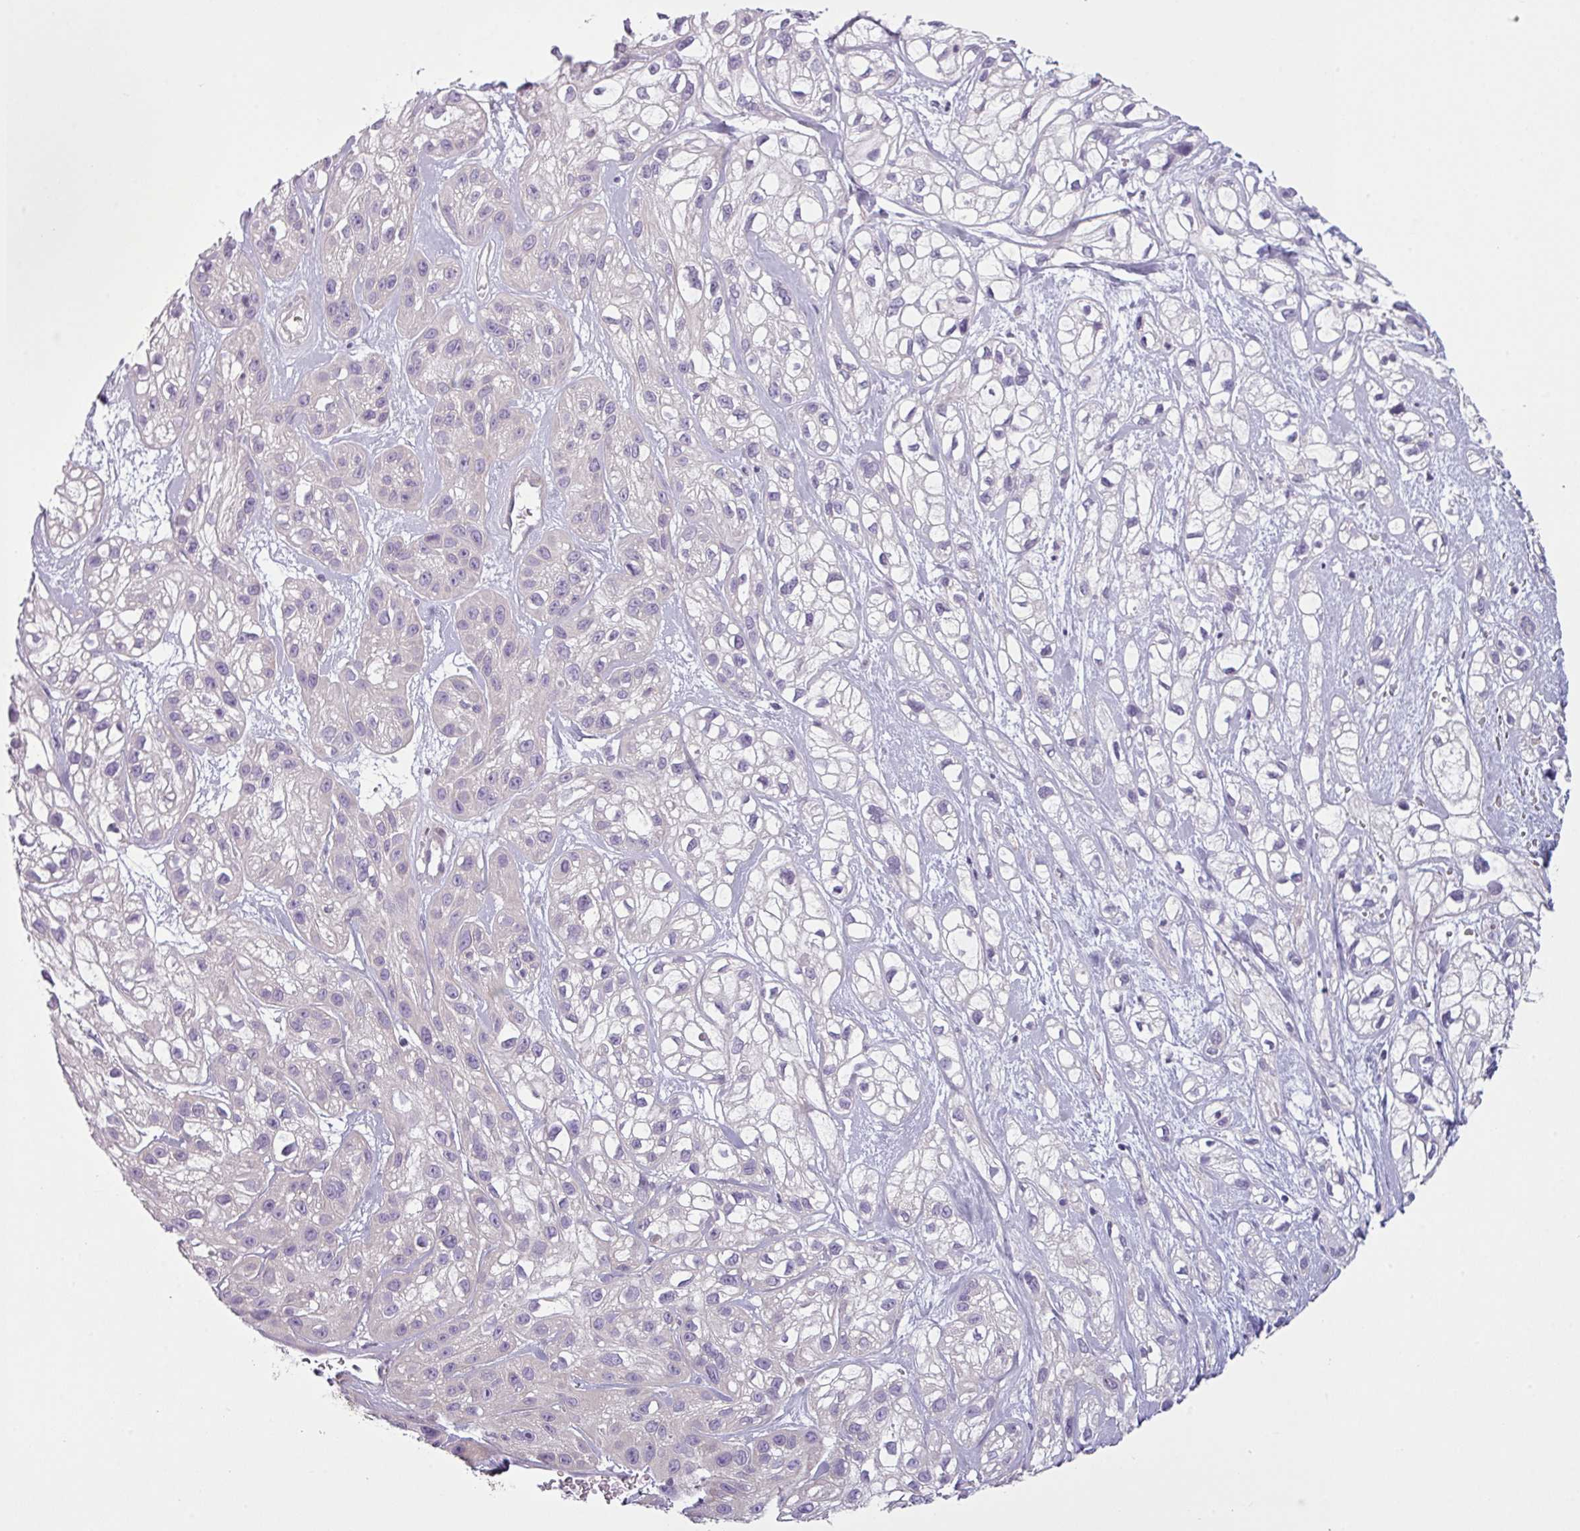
{"staining": {"intensity": "negative", "quantity": "none", "location": "none"}, "tissue": "skin cancer", "cell_type": "Tumor cells", "image_type": "cancer", "snomed": [{"axis": "morphology", "description": "Squamous cell carcinoma, NOS"}, {"axis": "topography", "description": "Skin"}], "caption": "Skin cancer (squamous cell carcinoma) was stained to show a protein in brown. There is no significant staining in tumor cells.", "gene": "CAMK2B", "patient": {"sex": "male", "age": 82}}